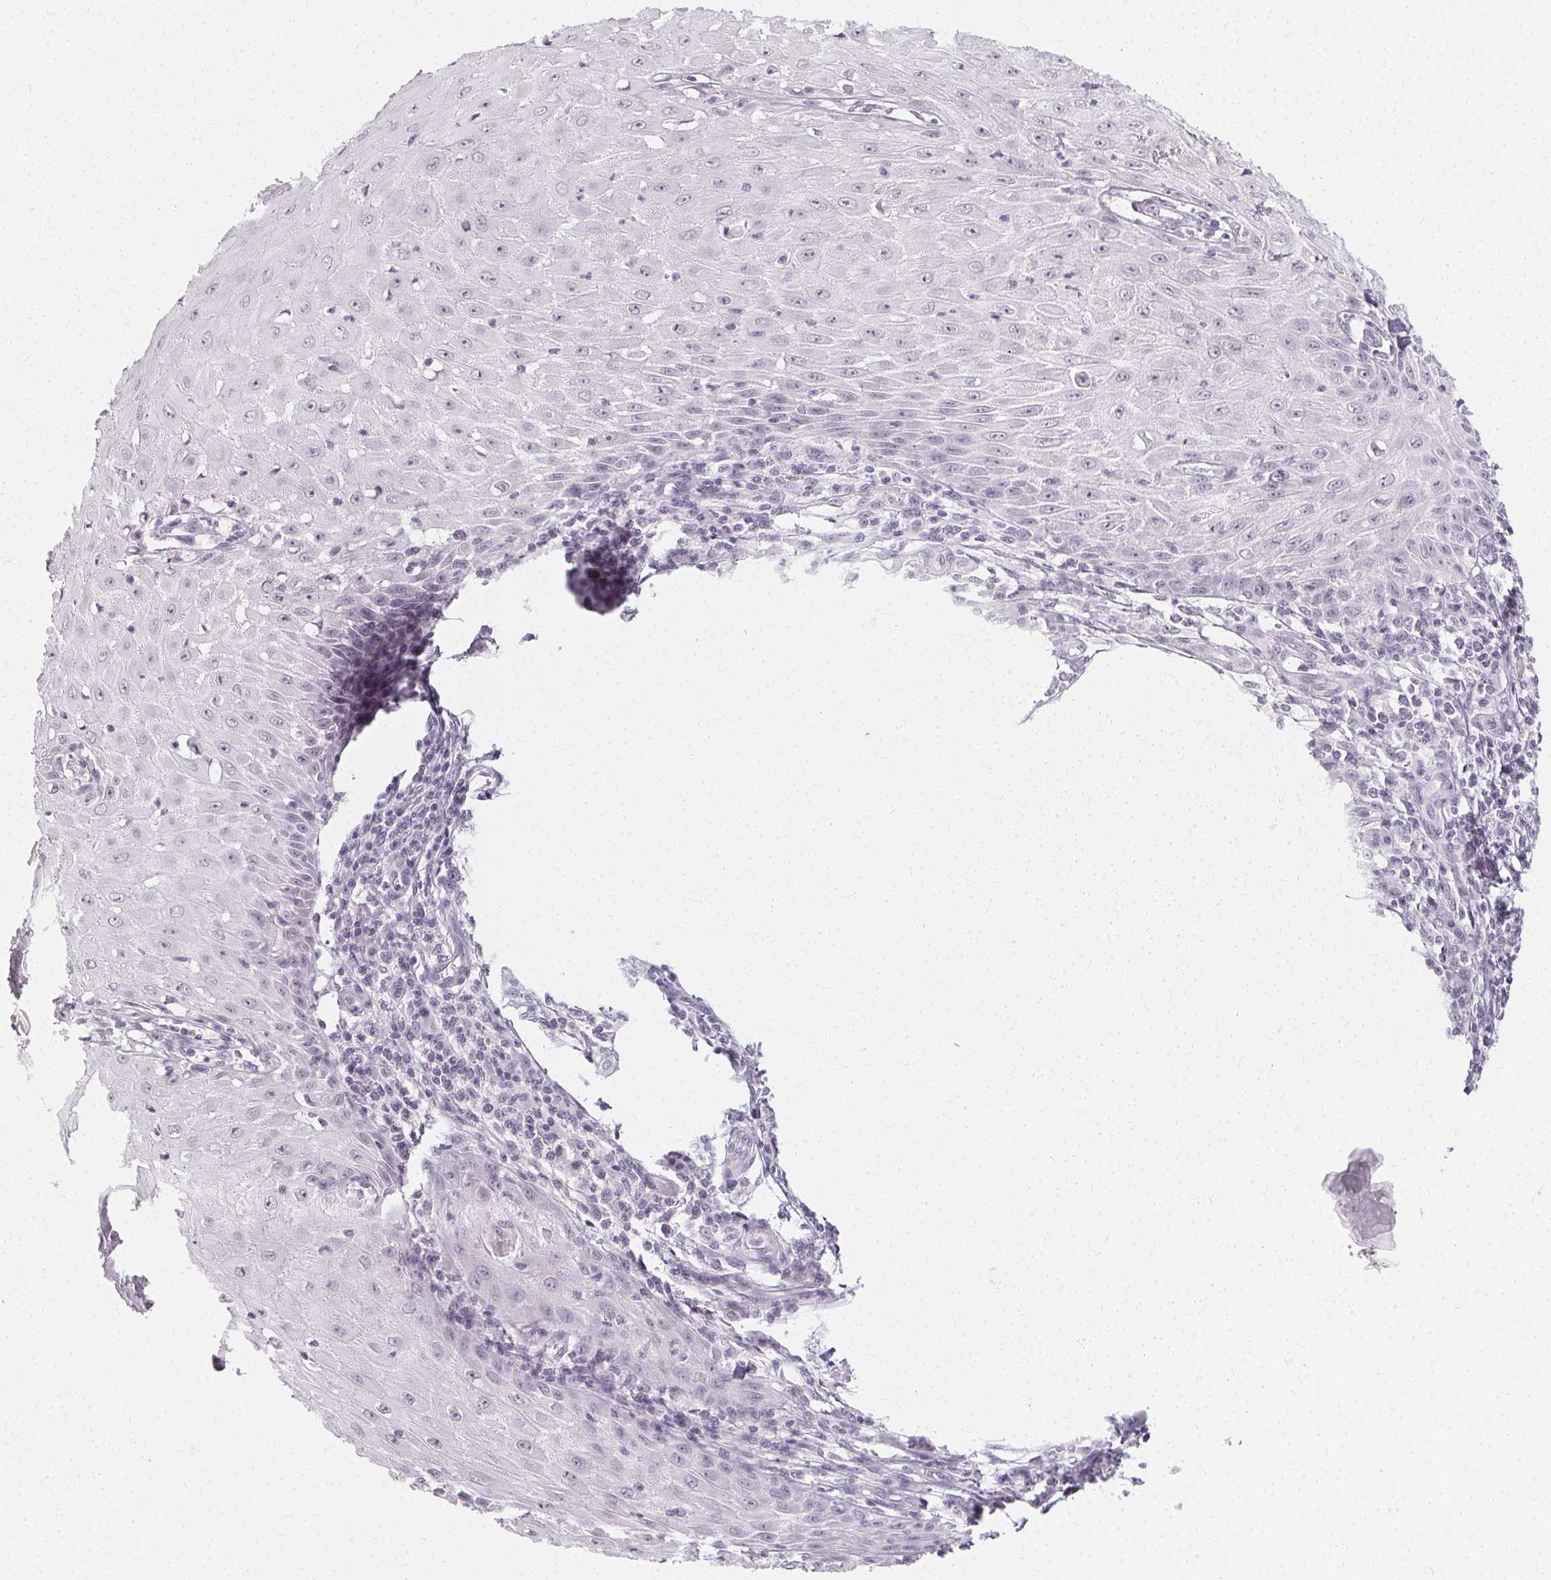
{"staining": {"intensity": "negative", "quantity": "none", "location": "none"}, "tissue": "skin cancer", "cell_type": "Tumor cells", "image_type": "cancer", "snomed": [{"axis": "morphology", "description": "Squamous cell carcinoma, NOS"}, {"axis": "topography", "description": "Skin"}], "caption": "IHC image of human skin squamous cell carcinoma stained for a protein (brown), which exhibits no staining in tumor cells.", "gene": "SYNPR", "patient": {"sex": "female", "age": 73}}